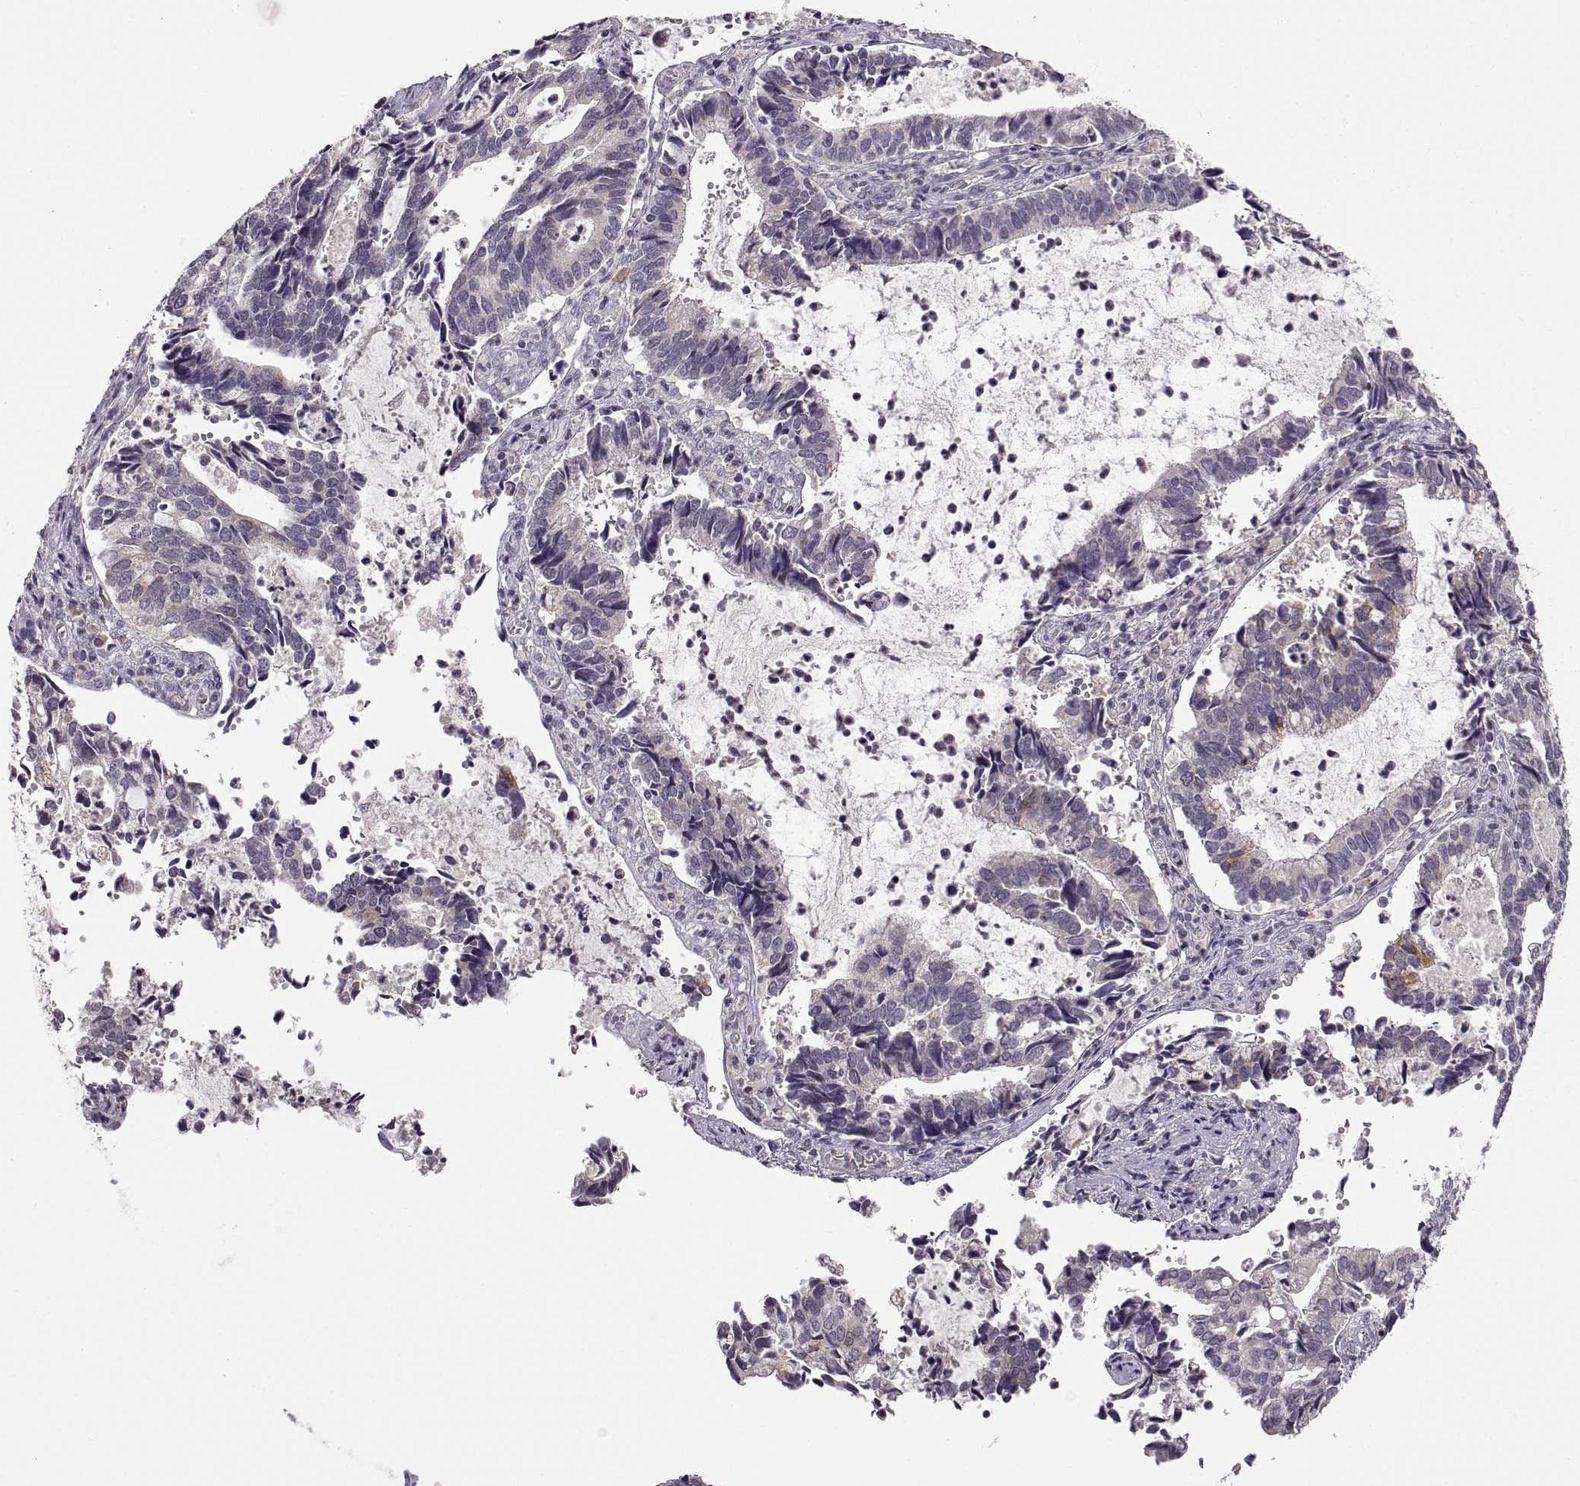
{"staining": {"intensity": "weak", "quantity": "<25%", "location": "cytoplasmic/membranous"}, "tissue": "cervical cancer", "cell_type": "Tumor cells", "image_type": "cancer", "snomed": [{"axis": "morphology", "description": "Adenocarcinoma, NOS"}, {"axis": "topography", "description": "Cervix"}], "caption": "The IHC micrograph has no significant expression in tumor cells of adenocarcinoma (cervical) tissue.", "gene": "HMGCR", "patient": {"sex": "female", "age": 42}}